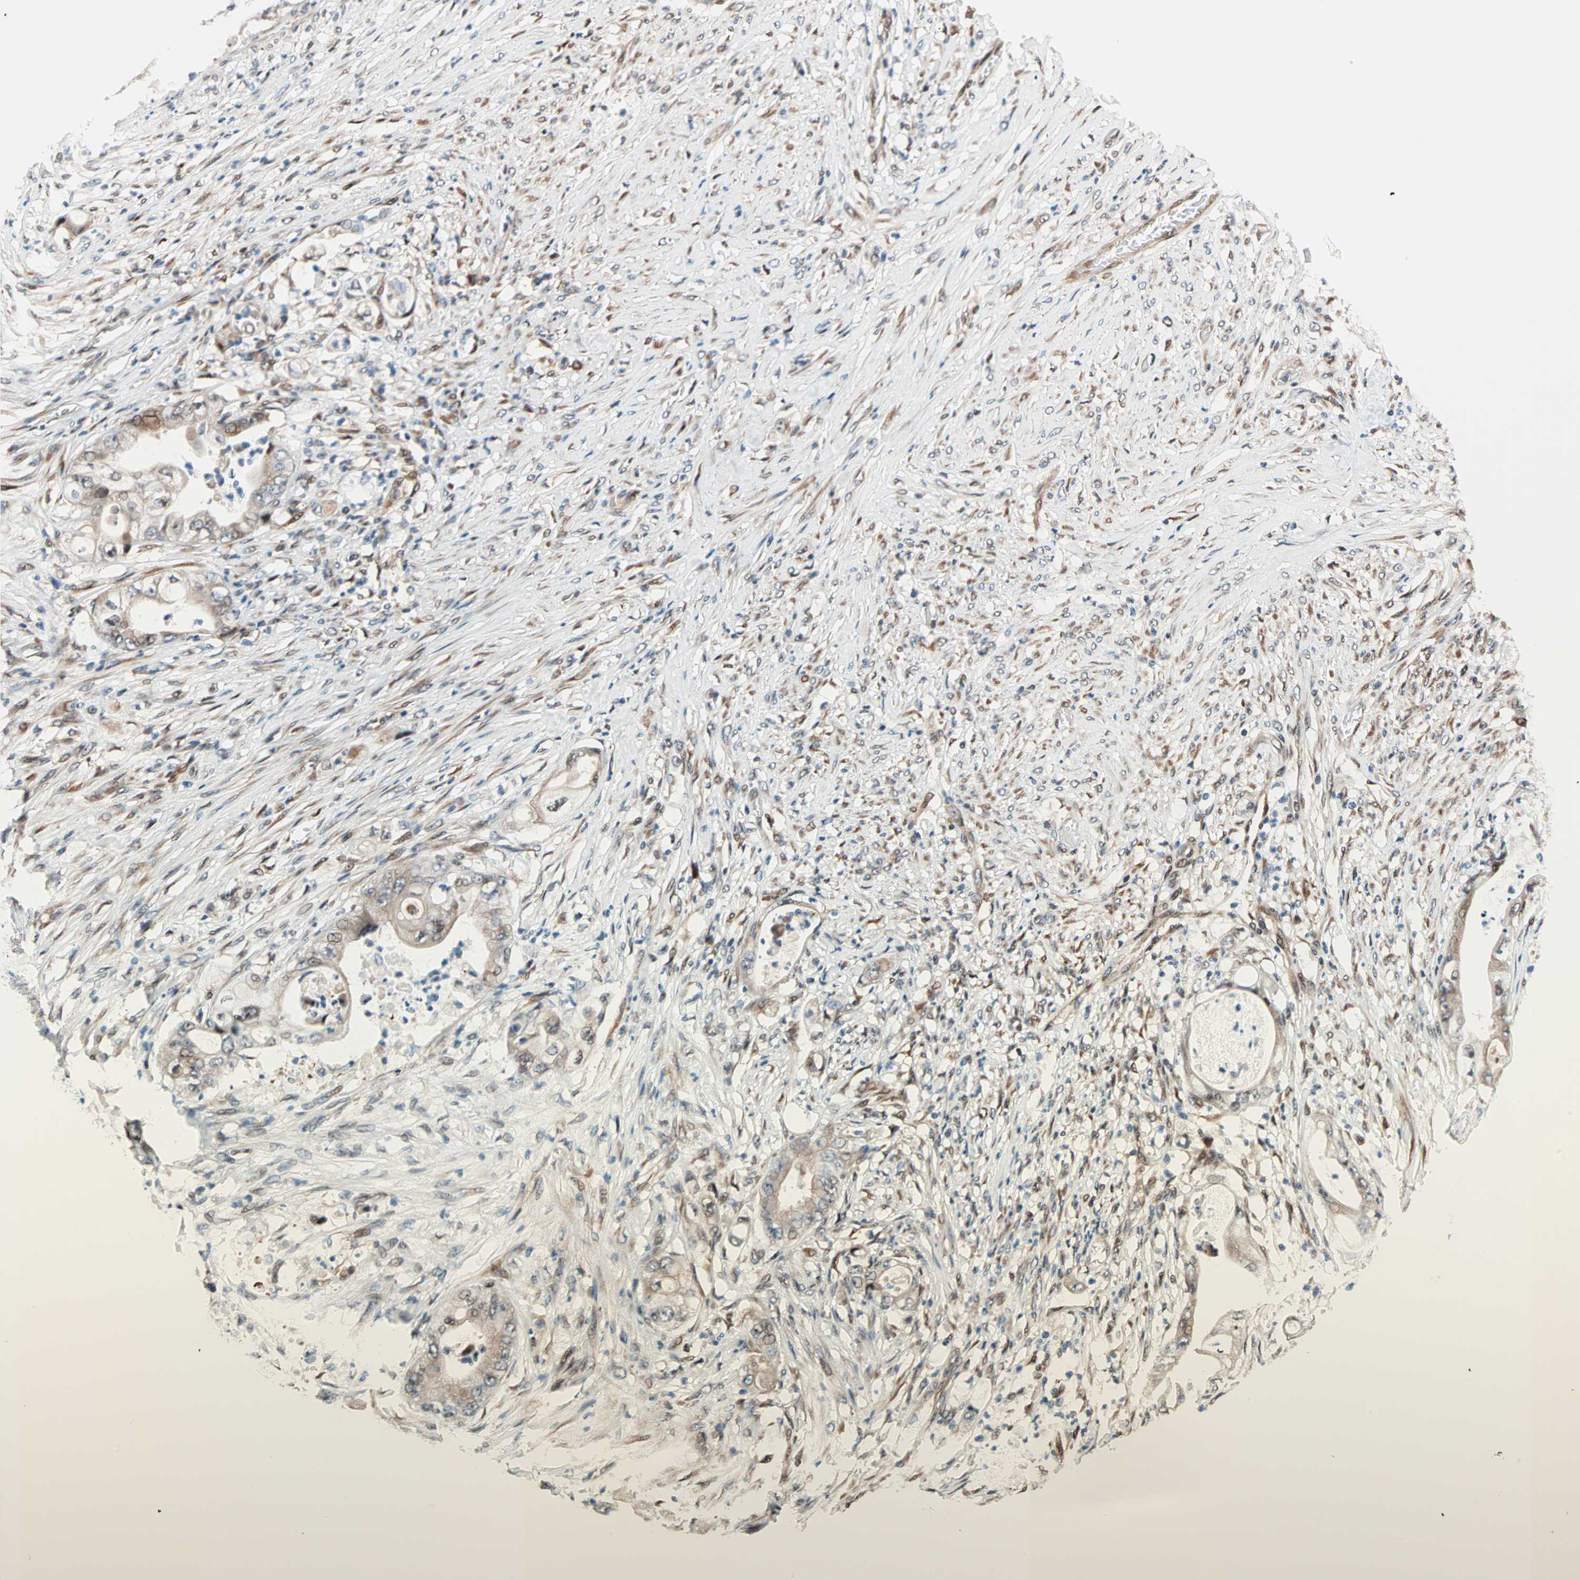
{"staining": {"intensity": "moderate", "quantity": ">75%", "location": "cytoplasmic/membranous"}, "tissue": "stomach cancer", "cell_type": "Tumor cells", "image_type": "cancer", "snomed": [{"axis": "morphology", "description": "Adenocarcinoma, NOS"}, {"axis": "topography", "description": "Stomach"}], "caption": "An image of human stomach cancer stained for a protein reveals moderate cytoplasmic/membranous brown staining in tumor cells. The protein is stained brown, and the nuclei are stained in blue (DAB IHC with brightfield microscopy, high magnification).", "gene": "HECW1", "patient": {"sex": "female", "age": 73}}